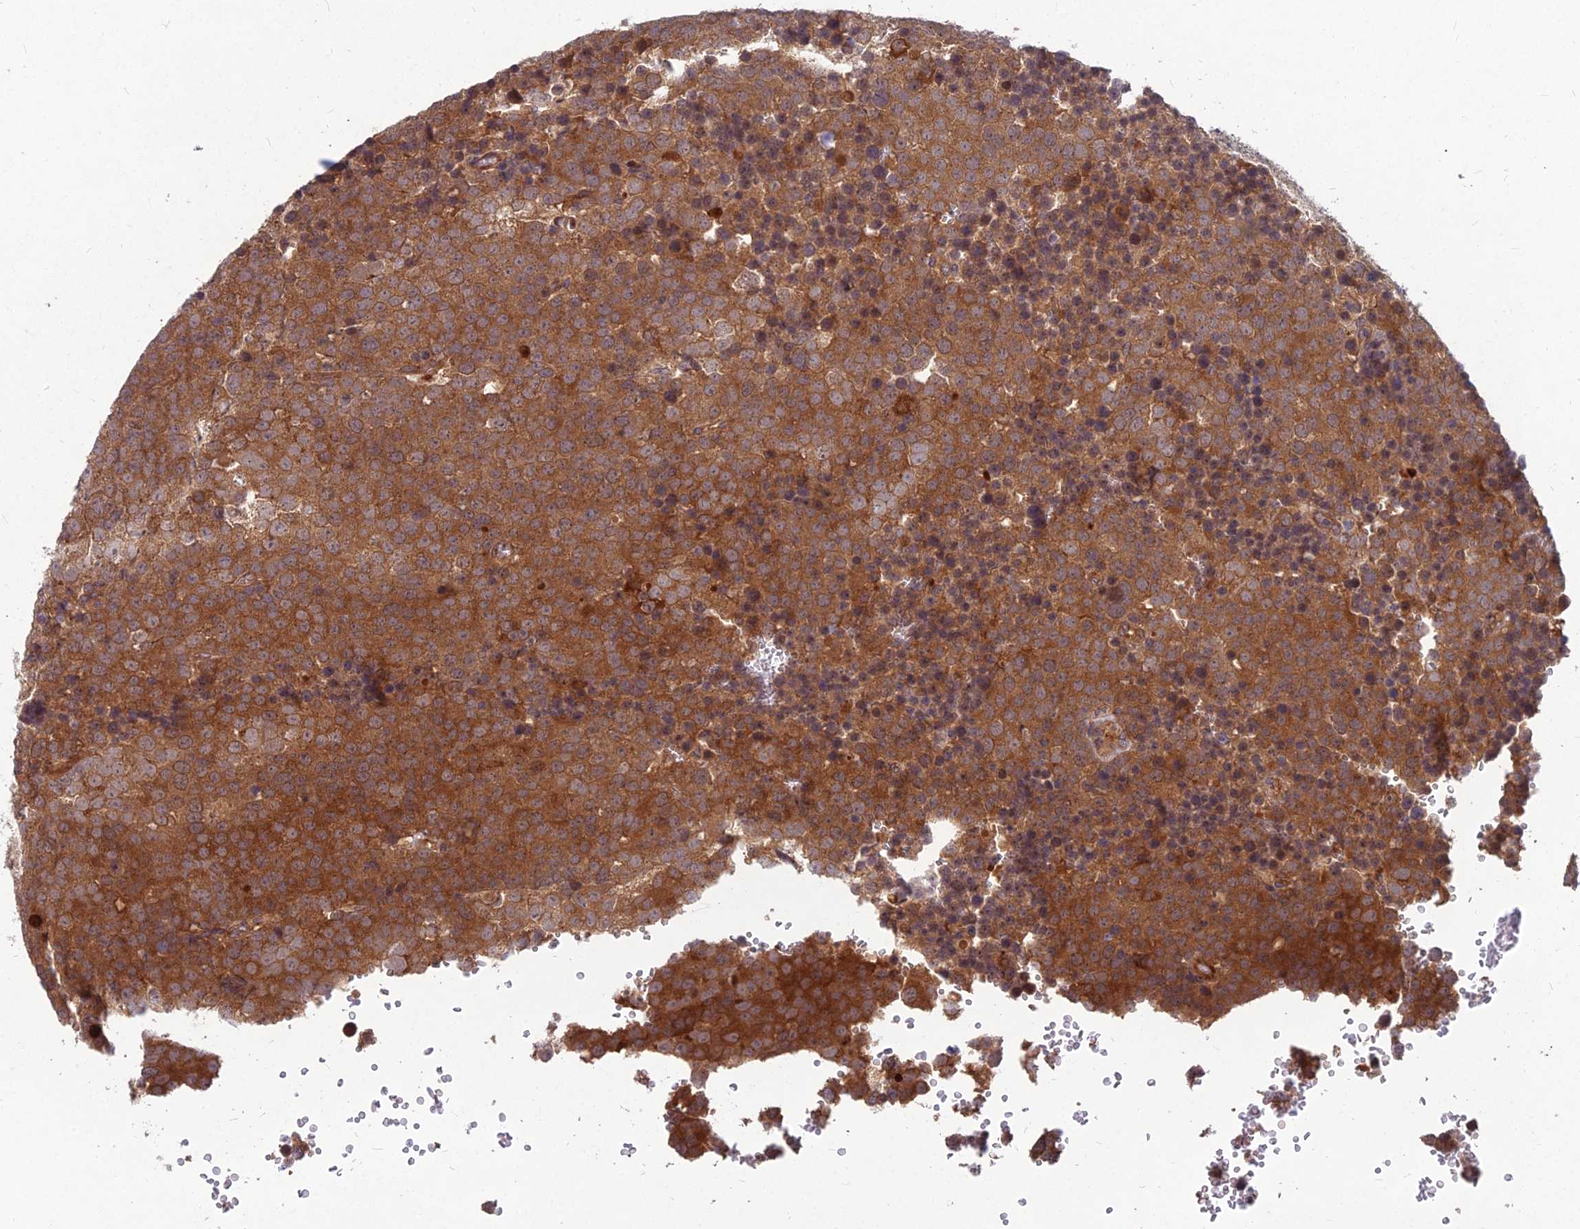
{"staining": {"intensity": "strong", "quantity": ">75%", "location": "cytoplasmic/membranous"}, "tissue": "testis cancer", "cell_type": "Tumor cells", "image_type": "cancer", "snomed": [{"axis": "morphology", "description": "Seminoma, NOS"}, {"axis": "topography", "description": "Testis"}], "caption": "Immunohistochemical staining of testis seminoma displays high levels of strong cytoplasmic/membranous protein positivity in about >75% of tumor cells. Using DAB (brown) and hematoxylin (blue) stains, captured at high magnification using brightfield microscopy.", "gene": "MFSD8", "patient": {"sex": "male", "age": 71}}